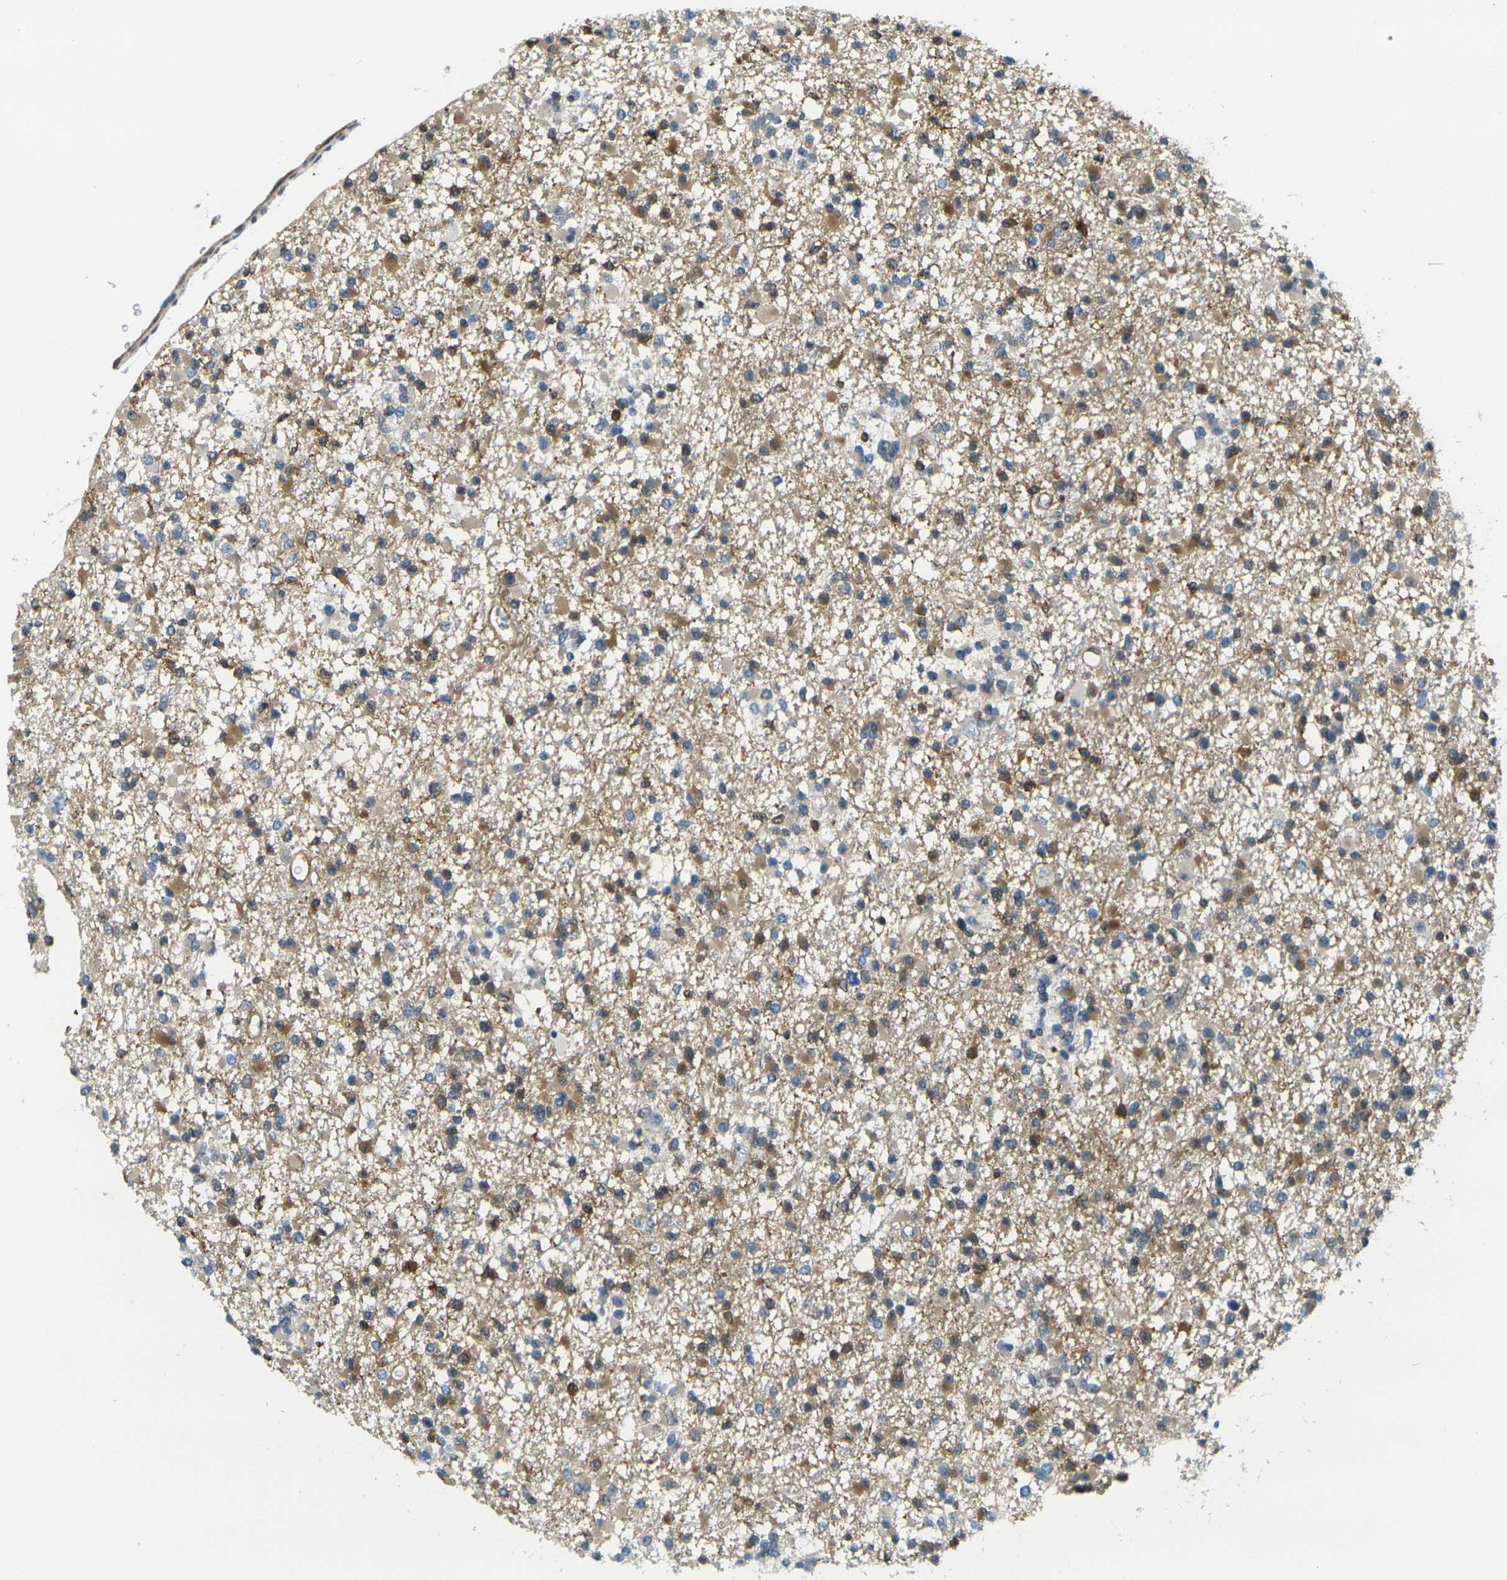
{"staining": {"intensity": "moderate", "quantity": "<25%", "location": "cytoplasmic/membranous"}, "tissue": "glioma", "cell_type": "Tumor cells", "image_type": "cancer", "snomed": [{"axis": "morphology", "description": "Glioma, malignant, Low grade"}, {"axis": "topography", "description": "Brain"}], "caption": "High-magnification brightfield microscopy of glioma stained with DAB (3,3'-diaminobenzidine) (brown) and counterstained with hematoxylin (blue). tumor cells exhibit moderate cytoplasmic/membranous positivity is identified in about<25% of cells.", "gene": "LASP1", "patient": {"sex": "female", "age": 22}}